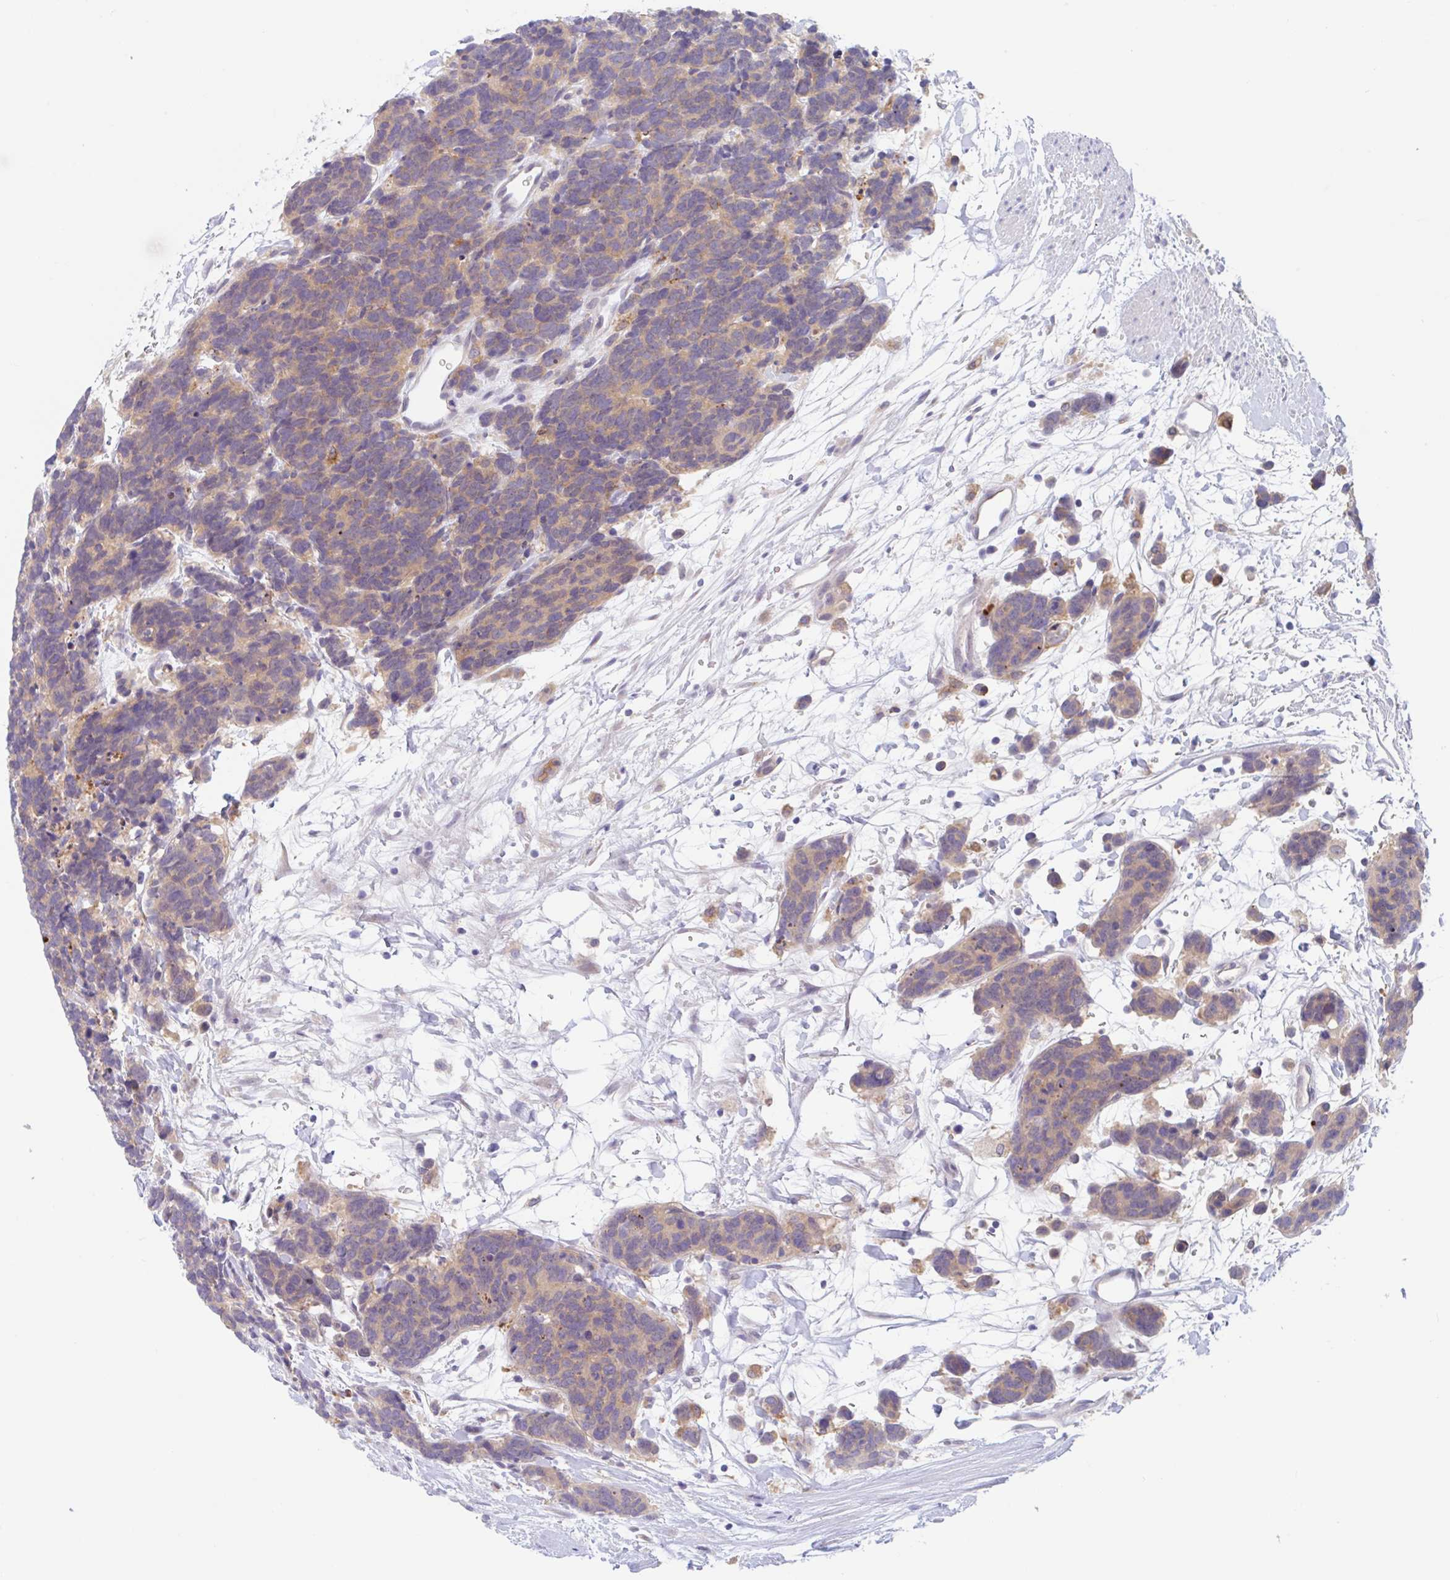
{"staining": {"intensity": "weak", "quantity": "25%-75%", "location": "cytoplasmic/membranous"}, "tissue": "carcinoid", "cell_type": "Tumor cells", "image_type": "cancer", "snomed": [{"axis": "morphology", "description": "Carcinoma, NOS"}, {"axis": "morphology", "description": "Carcinoid, malignant, NOS"}, {"axis": "topography", "description": "Prostate"}], "caption": "Immunohistochemistry image of neoplastic tissue: human carcinoid stained using immunohistochemistry exhibits low levels of weak protein expression localized specifically in the cytoplasmic/membranous of tumor cells, appearing as a cytoplasmic/membranous brown color.", "gene": "TMEM86A", "patient": {"sex": "male", "age": 57}}